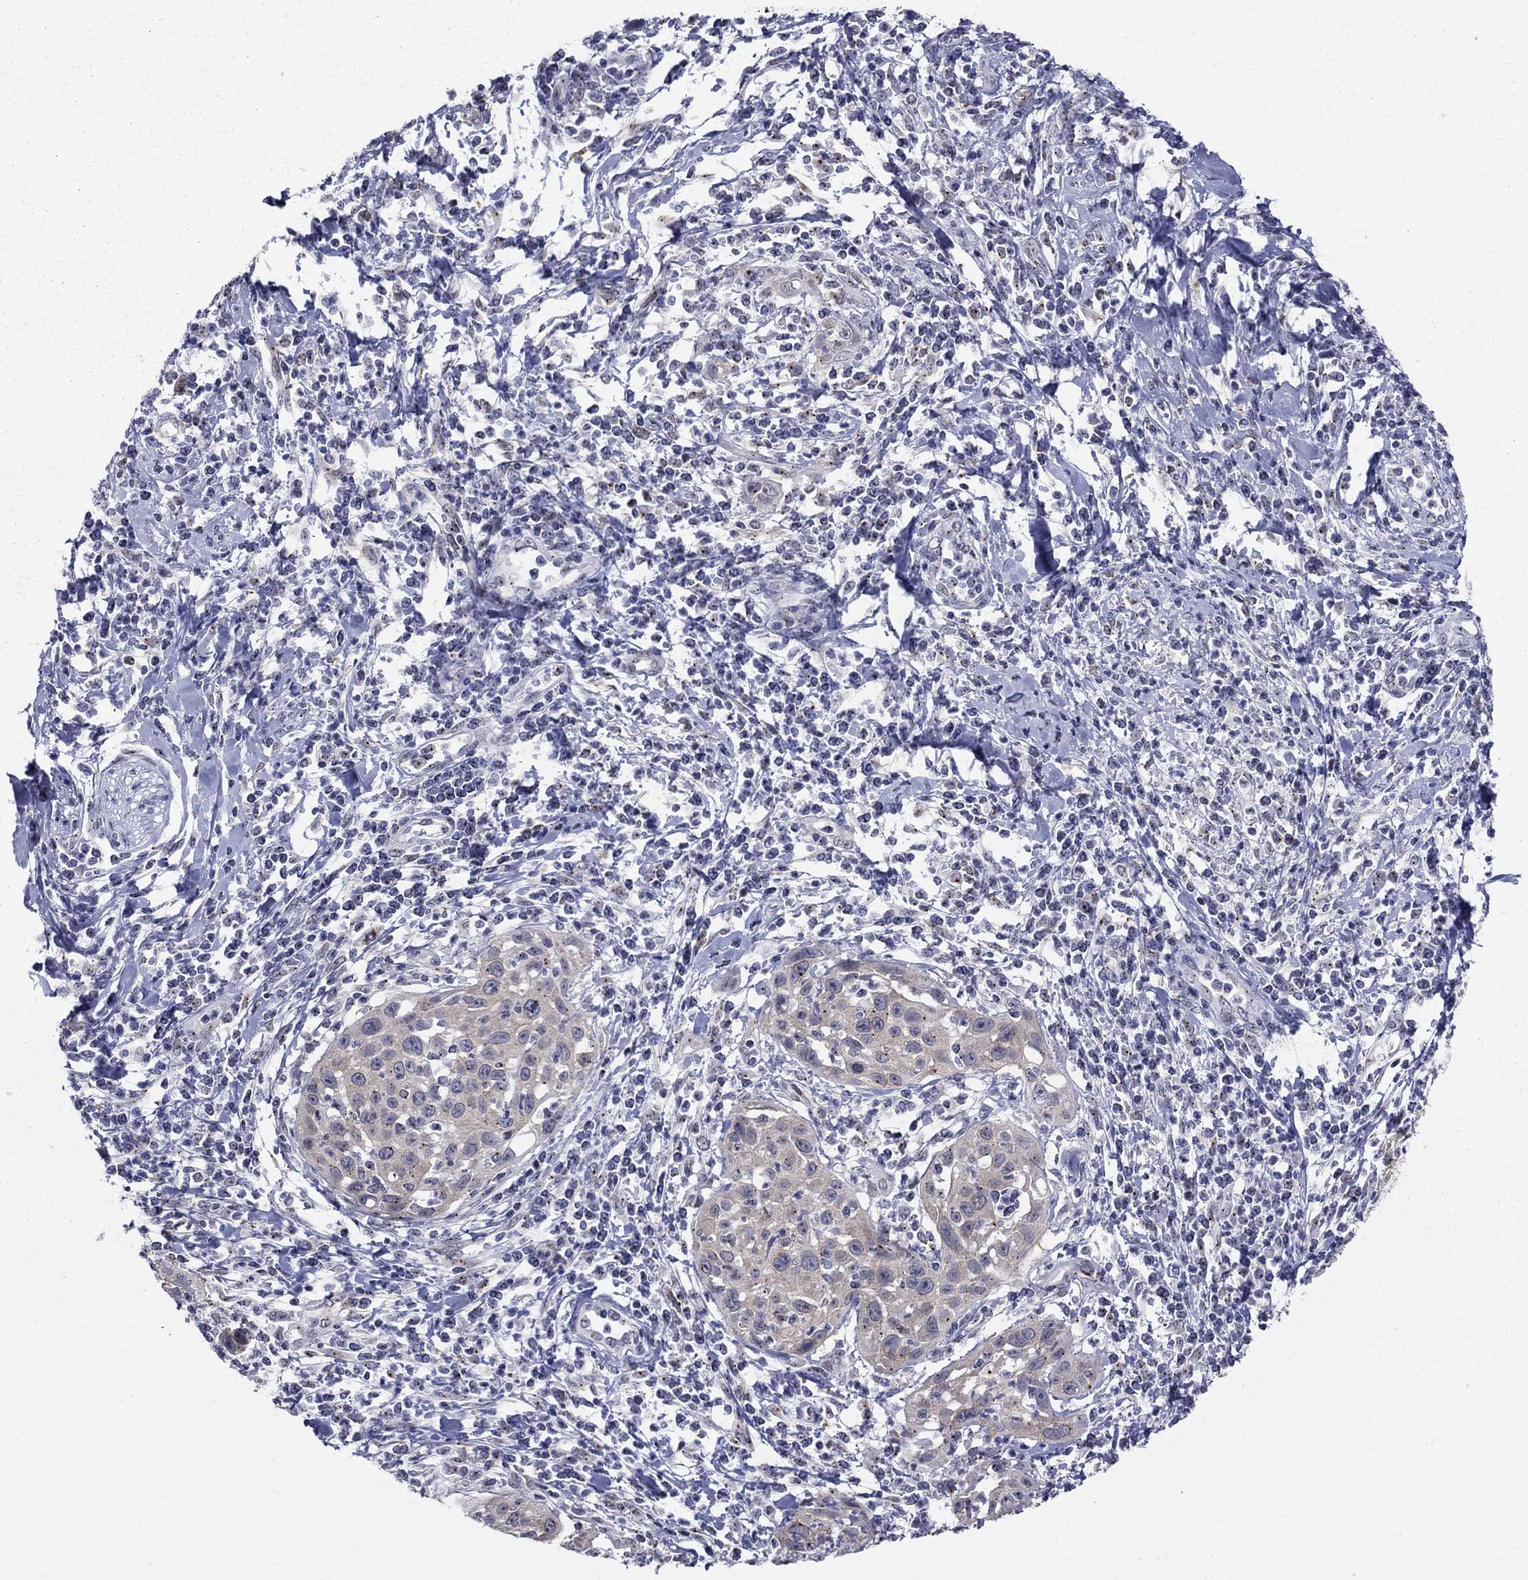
{"staining": {"intensity": "negative", "quantity": "none", "location": "none"}, "tissue": "cervical cancer", "cell_type": "Tumor cells", "image_type": "cancer", "snomed": [{"axis": "morphology", "description": "Squamous cell carcinoma, NOS"}, {"axis": "topography", "description": "Cervix"}], "caption": "Image shows no significant protein staining in tumor cells of cervical cancer (squamous cell carcinoma).", "gene": "CEP43", "patient": {"sex": "female", "age": 26}}